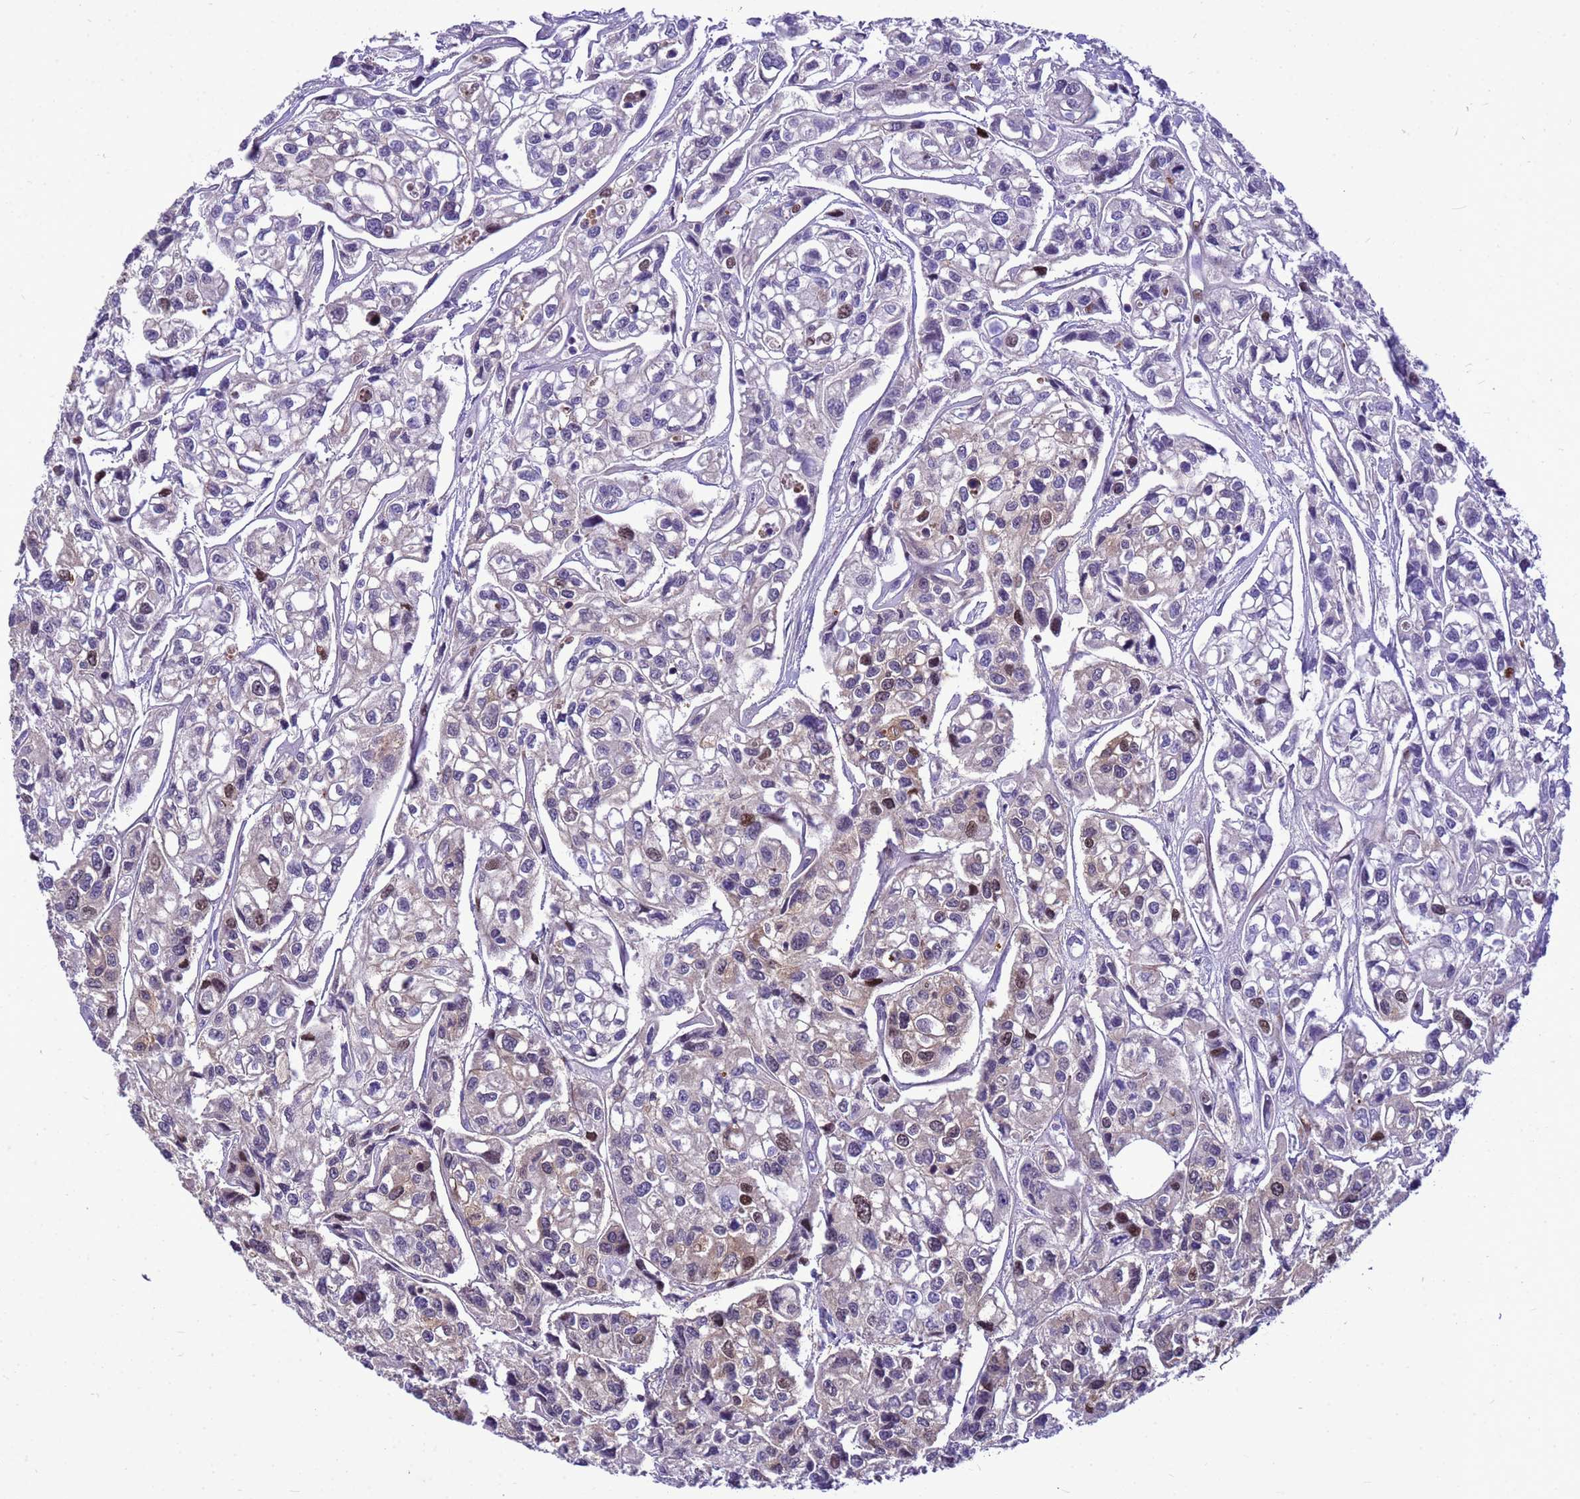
{"staining": {"intensity": "moderate", "quantity": "<25%", "location": "nuclear"}, "tissue": "urothelial cancer", "cell_type": "Tumor cells", "image_type": "cancer", "snomed": [{"axis": "morphology", "description": "Urothelial carcinoma, High grade"}, {"axis": "topography", "description": "Urinary bladder"}], "caption": "High-magnification brightfield microscopy of urothelial cancer stained with DAB (3,3'-diaminobenzidine) (brown) and counterstained with hematoxylin (blue). tumor cells exhibit moderate nuclear expression is seen in about<25% of cells.", "gene": "ADAMTS7", "patient": {"sex": "male", "age": 67}}